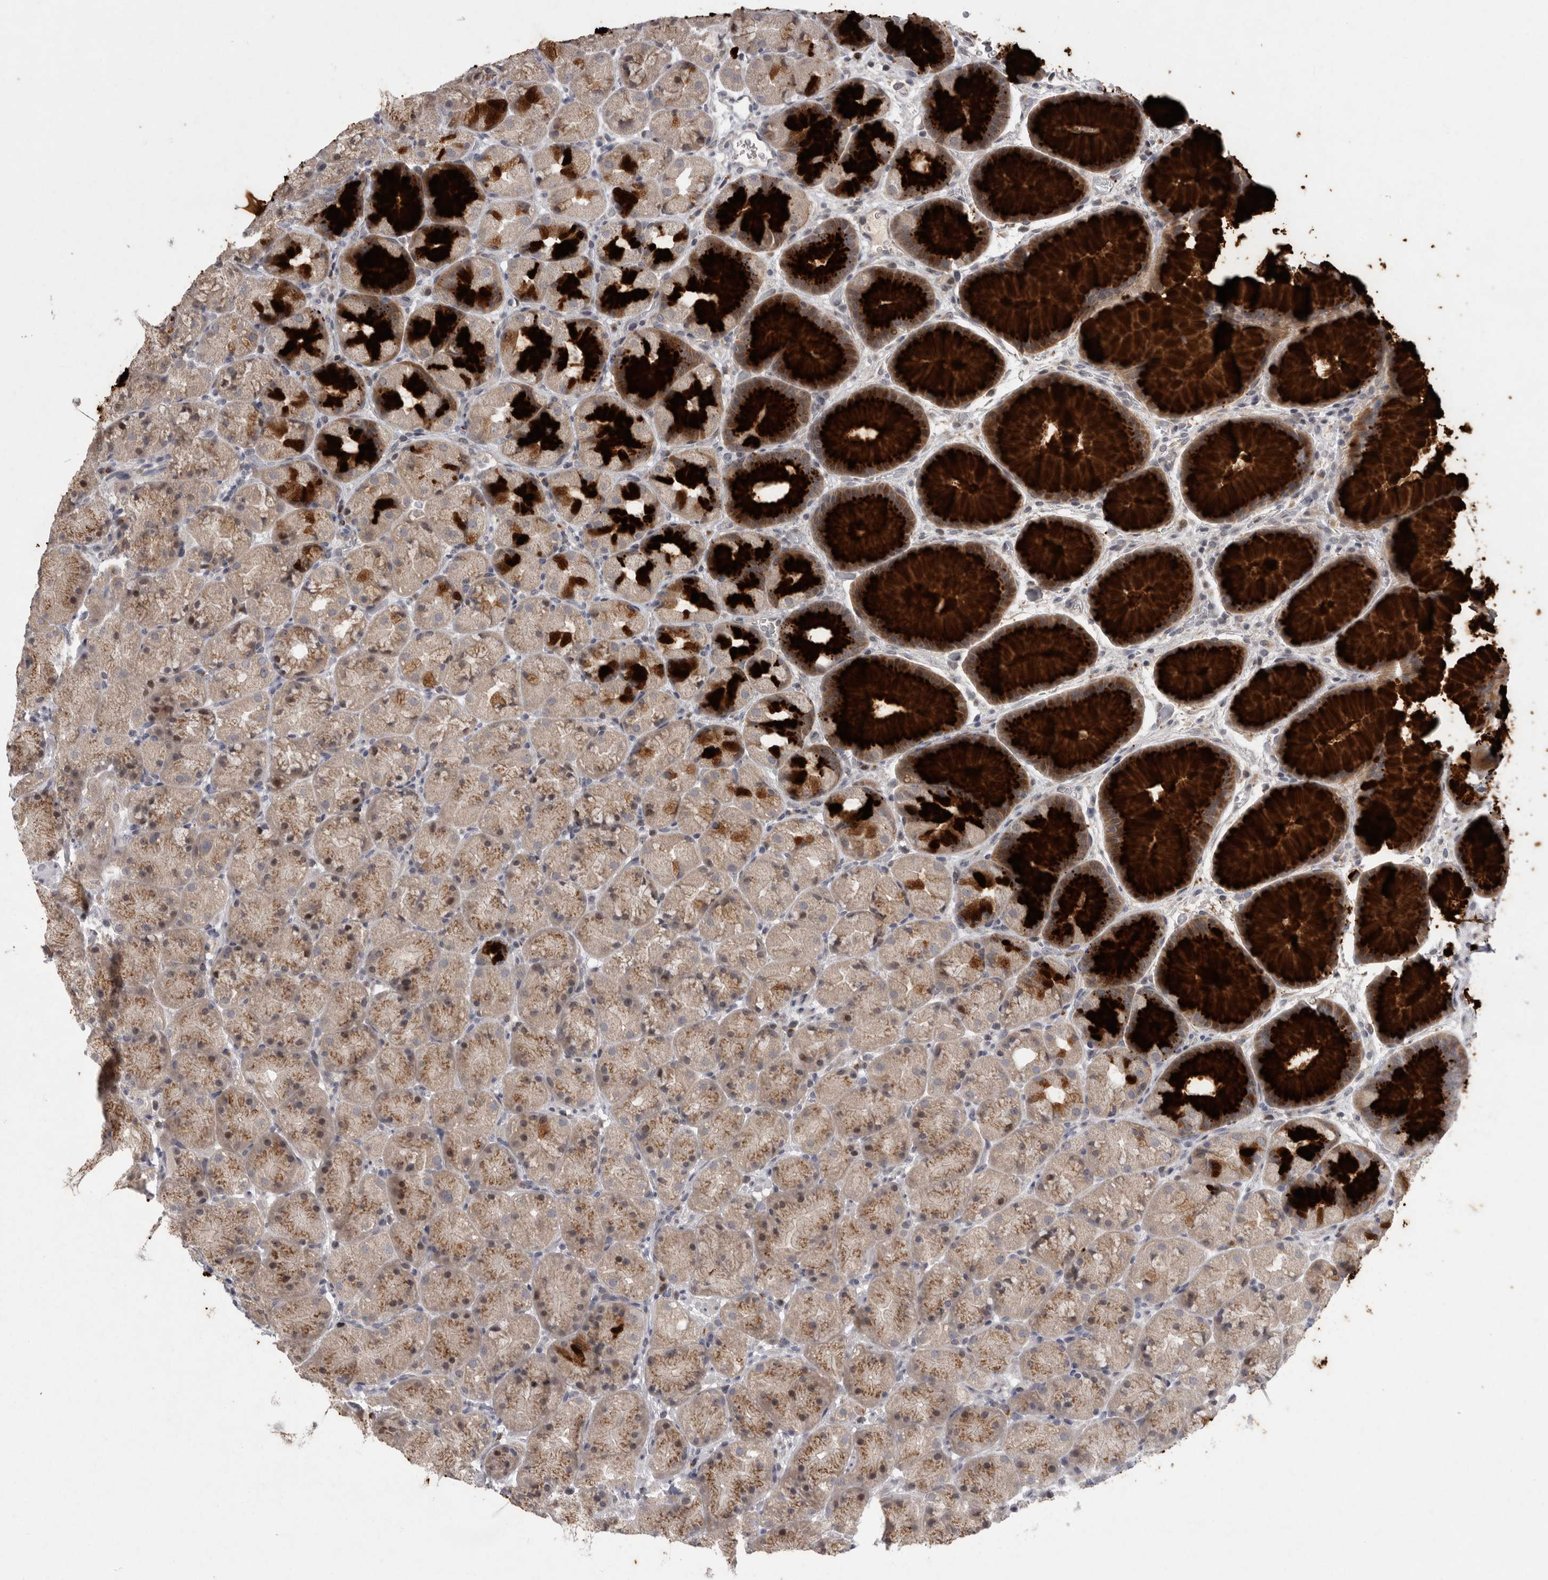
{"staining": {"intensity": "strong", "quantity": "25%-75%", "location": "cytoplasmic/membranous"}, "tissue": "stomach", "cell_type": "Glandular cells", "image_type": "normal", "snomed": [{"axis": "morphology", "description": "Normal tissue, NOS"}, {"axis": "topography", "description": "Stomach, upper"}, {"axis": "topography", "description": "Stomach"}], "caption": "Glandular cells exhibit high levels of strong cytoplasmic/membranous positivity in about 25%-75% of cells in normal stomach.", "gene": "MAN2A1", "patient": {"sex": "male", "age": 48}}